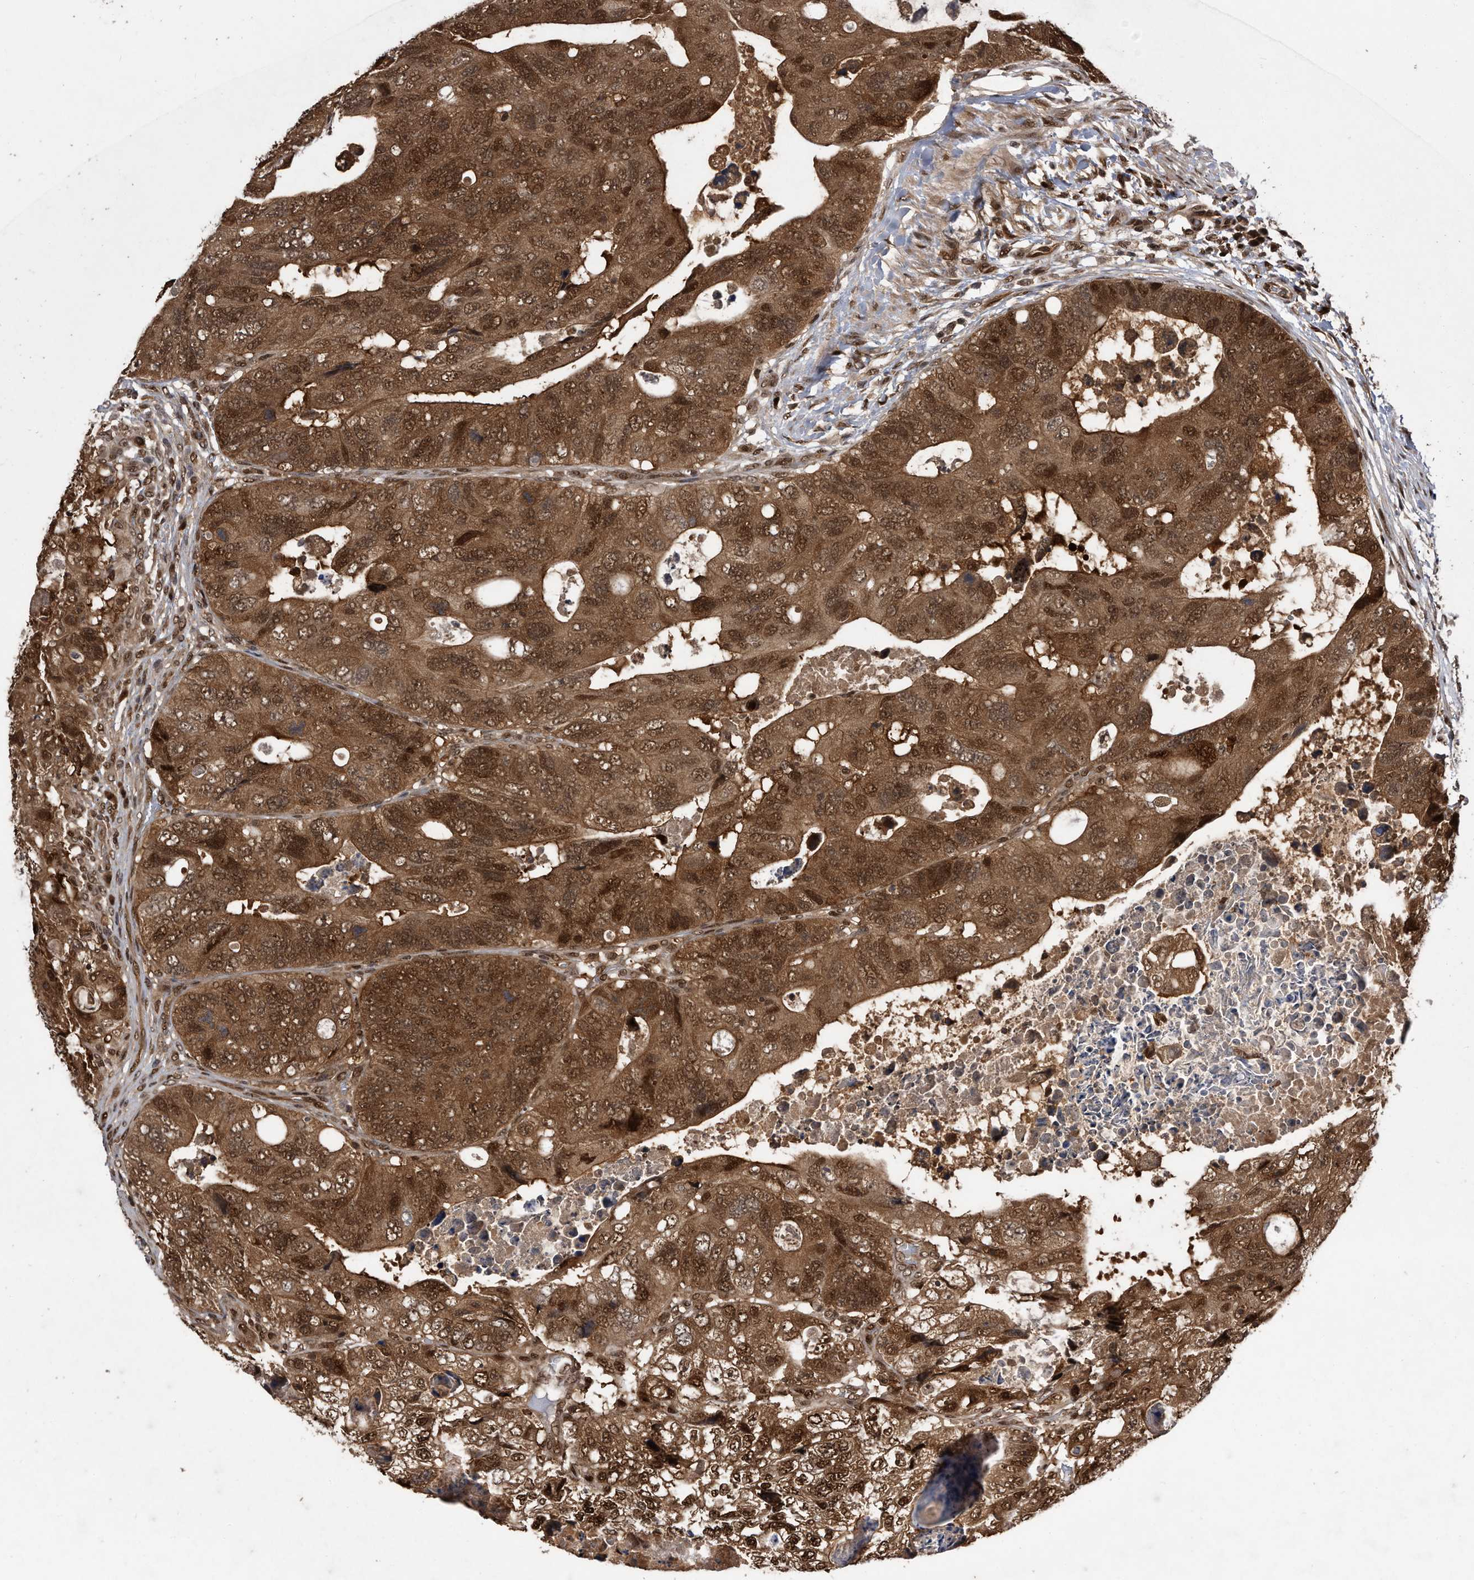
{"staining": {"intensity": "strong", "quantity": ">75%", "location": "cytoplasmic/membranous,nuclear"}, "tissue": "colorectal cancer", "cell_type": "Tumor cells", "image_type": "cancer", "snomed": [{"axis": "morphology", "description": "Adenocarcinoma, NOS"}, {"axis": "topography", "description": "Rectum"}], "caption": "Protein analysis of colorectal cancer (adenocarcinoma) tissue reveals strong cytoplasmic/membranous and nuclear positivity in approximately >75% of tumor cells.", "gene": "RAD23B", "patient": {"sex": "male", "age": 59}}